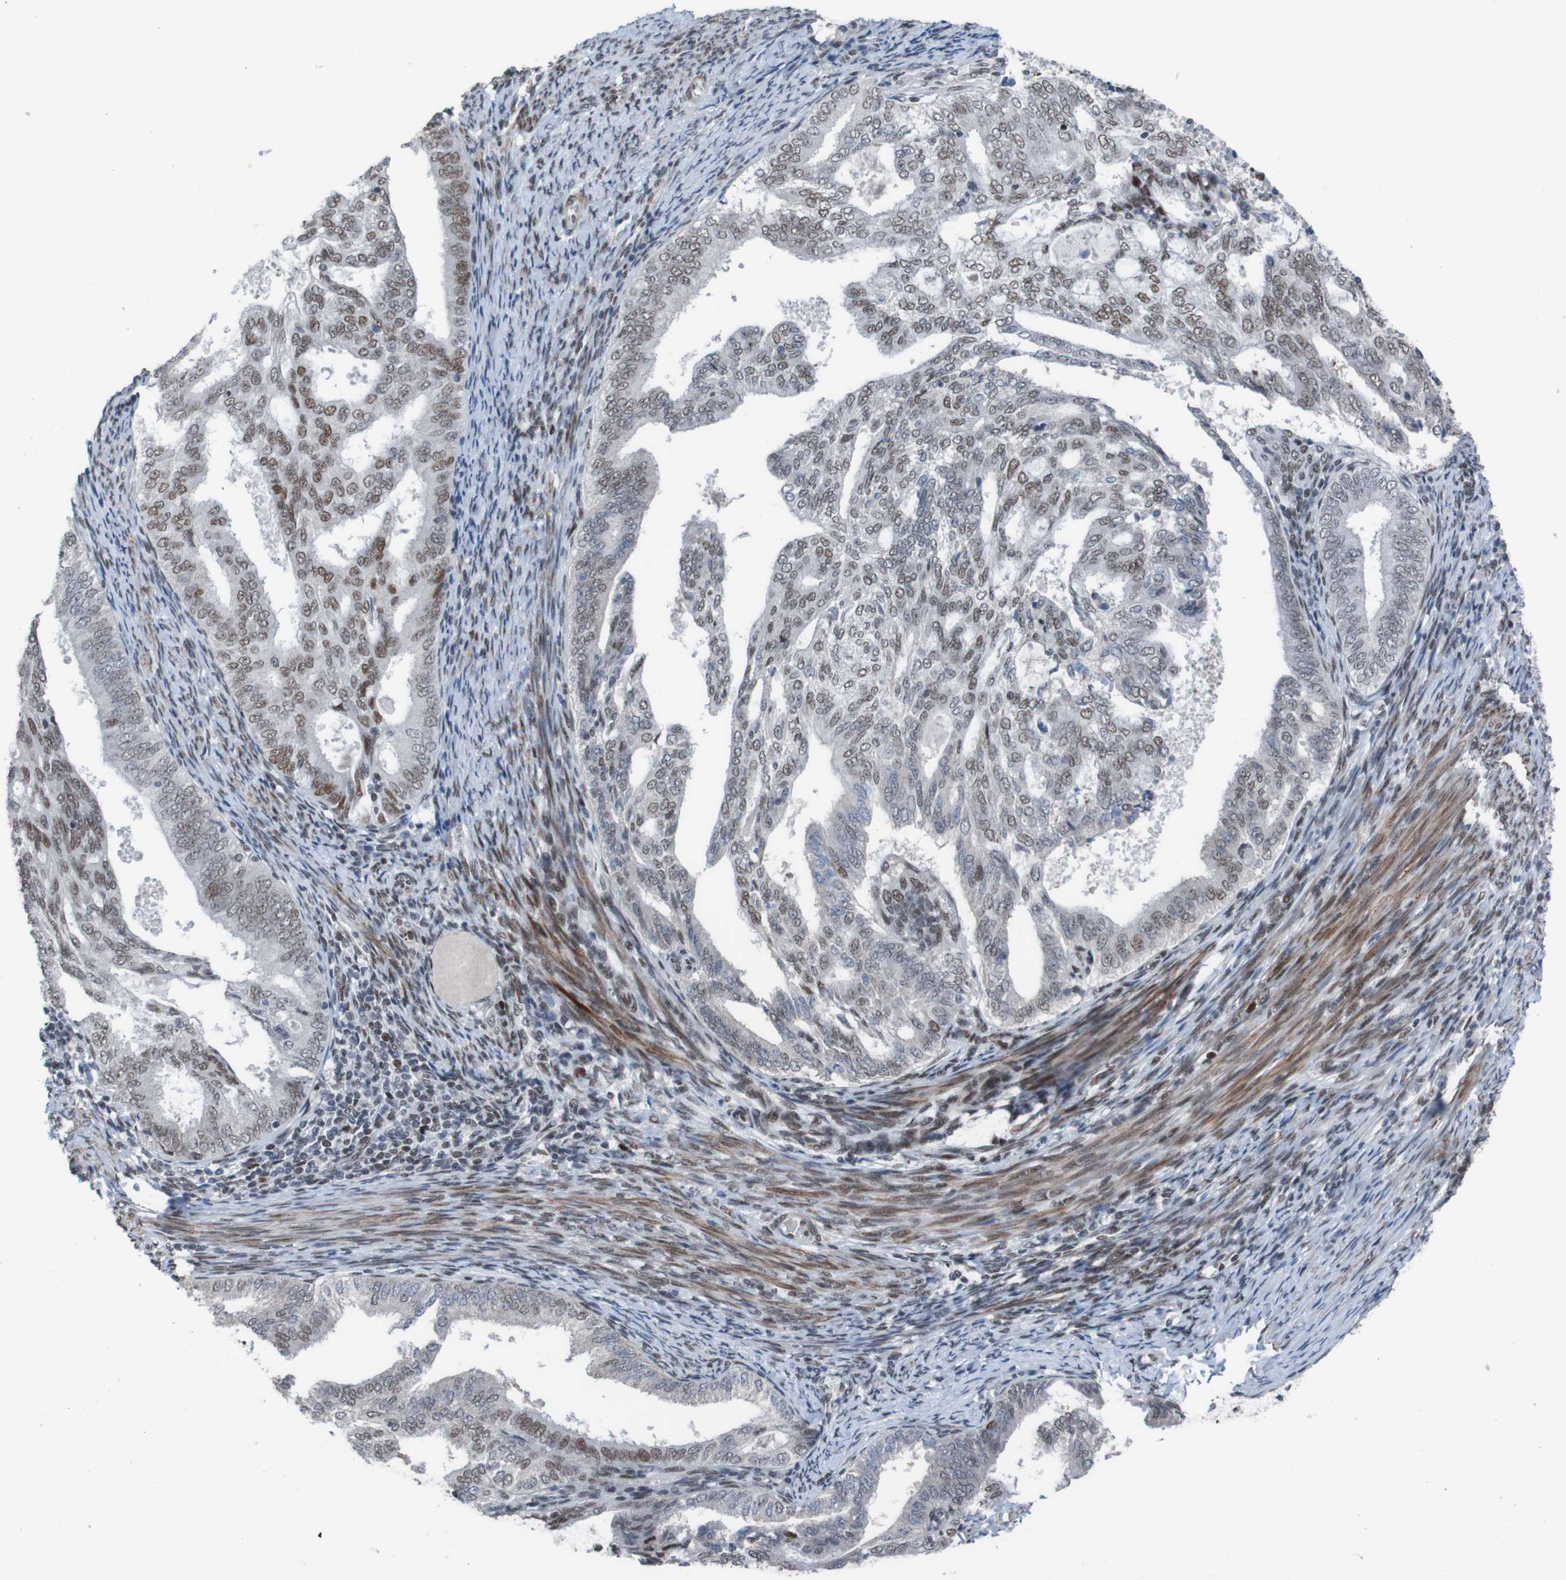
{"staining": {"intensity": "moderate", "quantity": ">75%", "location": "nuclear"}, "tissue": "endometrial cancer", "cell_type": "Tumor cells", "image_type": "cancer", "snomed": [{"axis": "morphology", "description": "Adenocarcinoma, NOS"}, {"axis": "topography", "description": "Endometrium"}], "caption": "IHC of human endometrial cancer (adenocarcinoma) reveals medium levels of moderate nuclear positivity in about >75% of tumor cells.", "gene": "PHF2", "patient": {"sex": "female", "age": 58}}